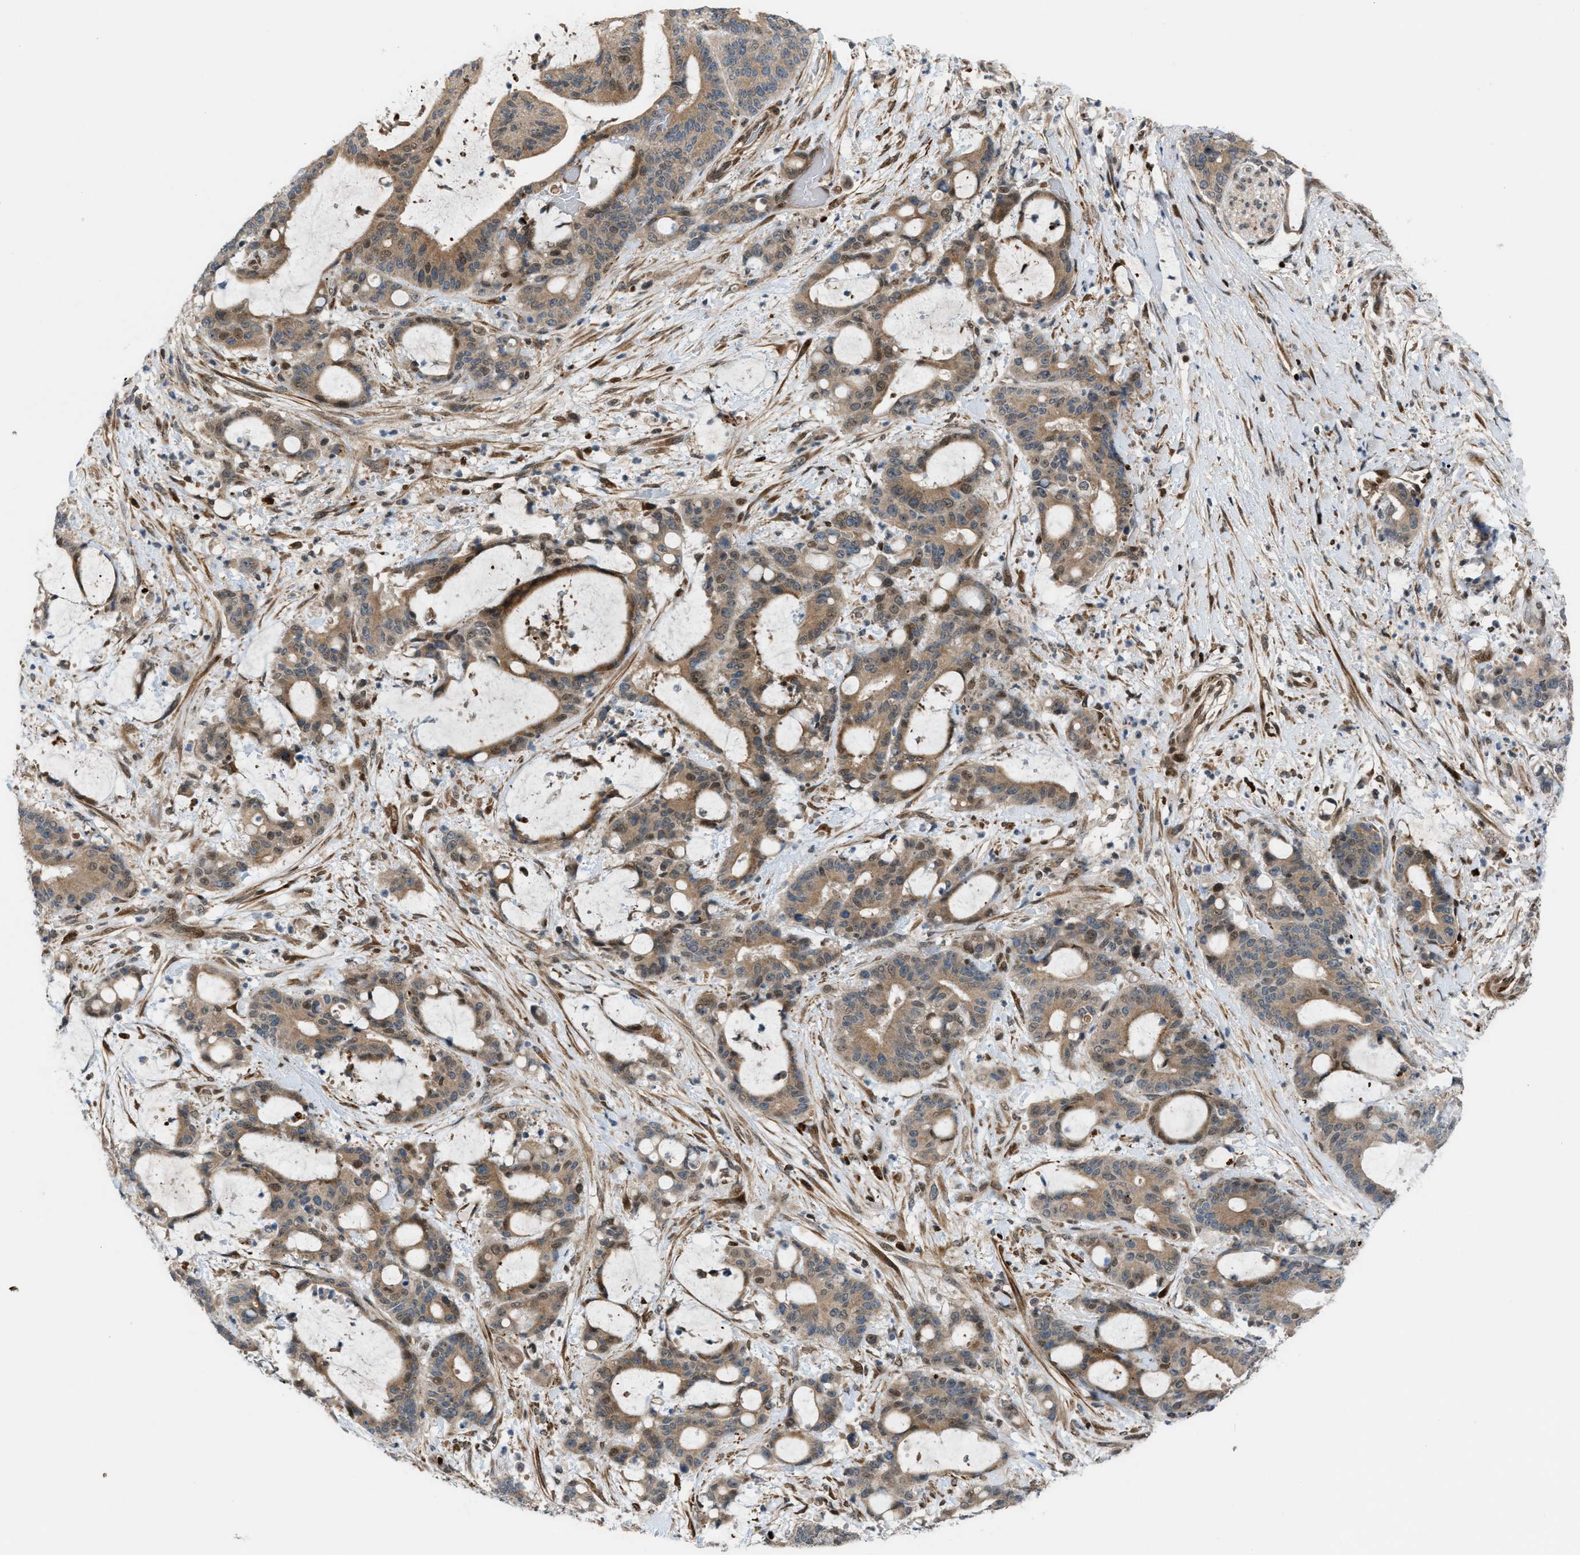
{"staining": {"intensity": "moderate", "quantity": ">75%", "location": "cytoplasmic/membranous"}, "tissue": "liver cancer", "cell_type": "Tumor cells", "image_type": "cancer", "snomed": [{"axis": "morphology", "description": "Normal tissue, NOS"}, {"axis": "morphology", "description": "Cholangiocarcinoma"}, {"axis": "topography", "description": "Liver"}, {"axis": "topography", "description": "Peripheral nerve tissue"}], "caption": "A histopathology image of liver cancer stained for a protein displays moderate cytoplasmic/membranous brown staining in tumor cells.", "gene": "ZNF276", "patient": {"sex": "female", "age": 73}}